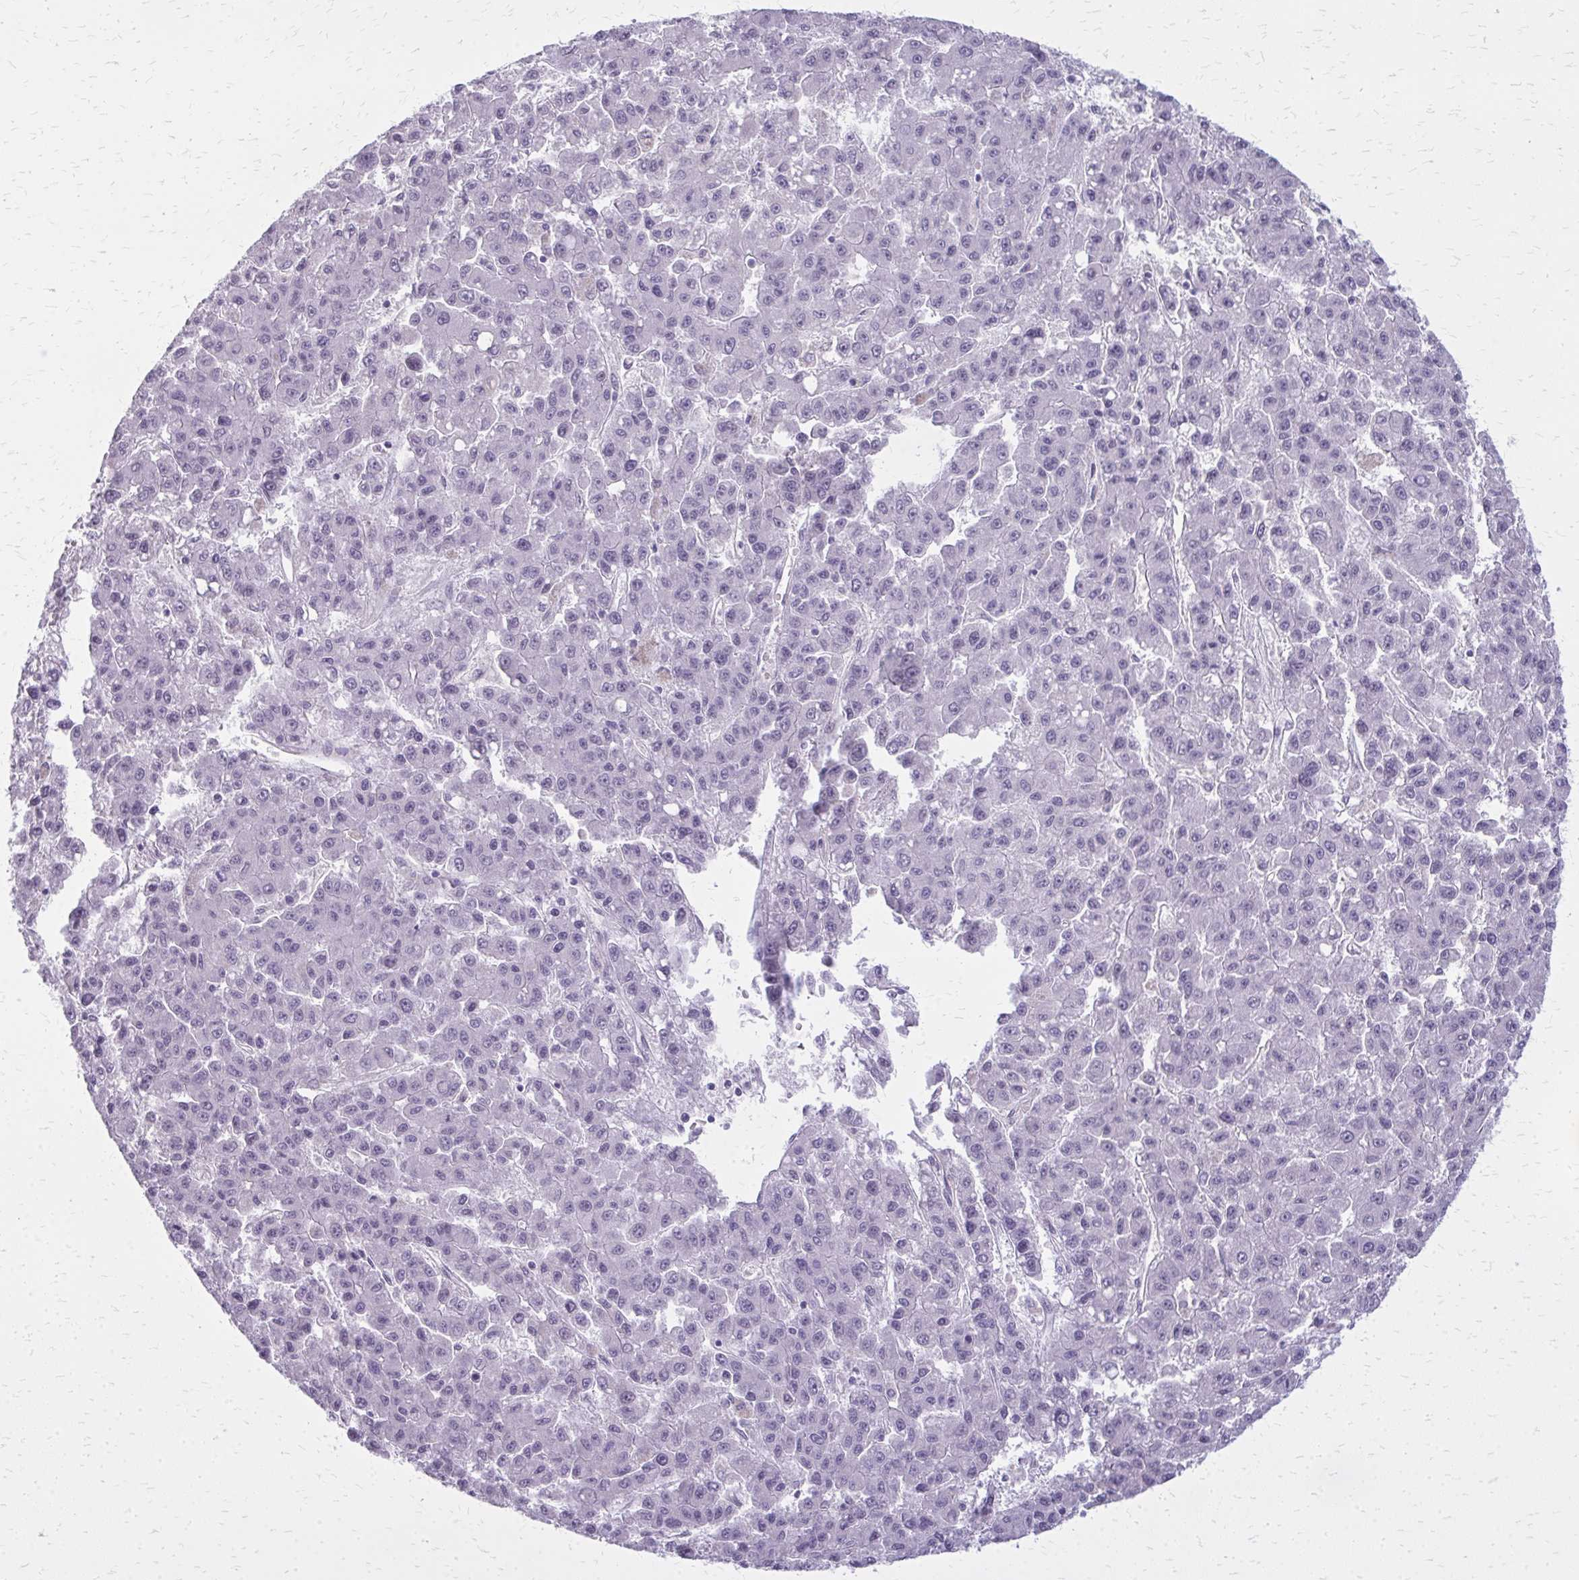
{"staining": {"intensity": "negative", "quantity": "none", "location": "none"}, "tissue": "liver cancer", "cell_type": "Tumor cells", "image_type": "cancer", "snomed": [{"axis": "morphology", "description": "Carcinoma, Hepatocellular, NOS"}, {"axis": "topography", "description": "Liver"}], "caption": "Liver cancer stained for a protein using immunohistochemistry displays no expression tumor cells.", "gene": "PLCB1", "patient": {"sex": "male", "age": 70}}